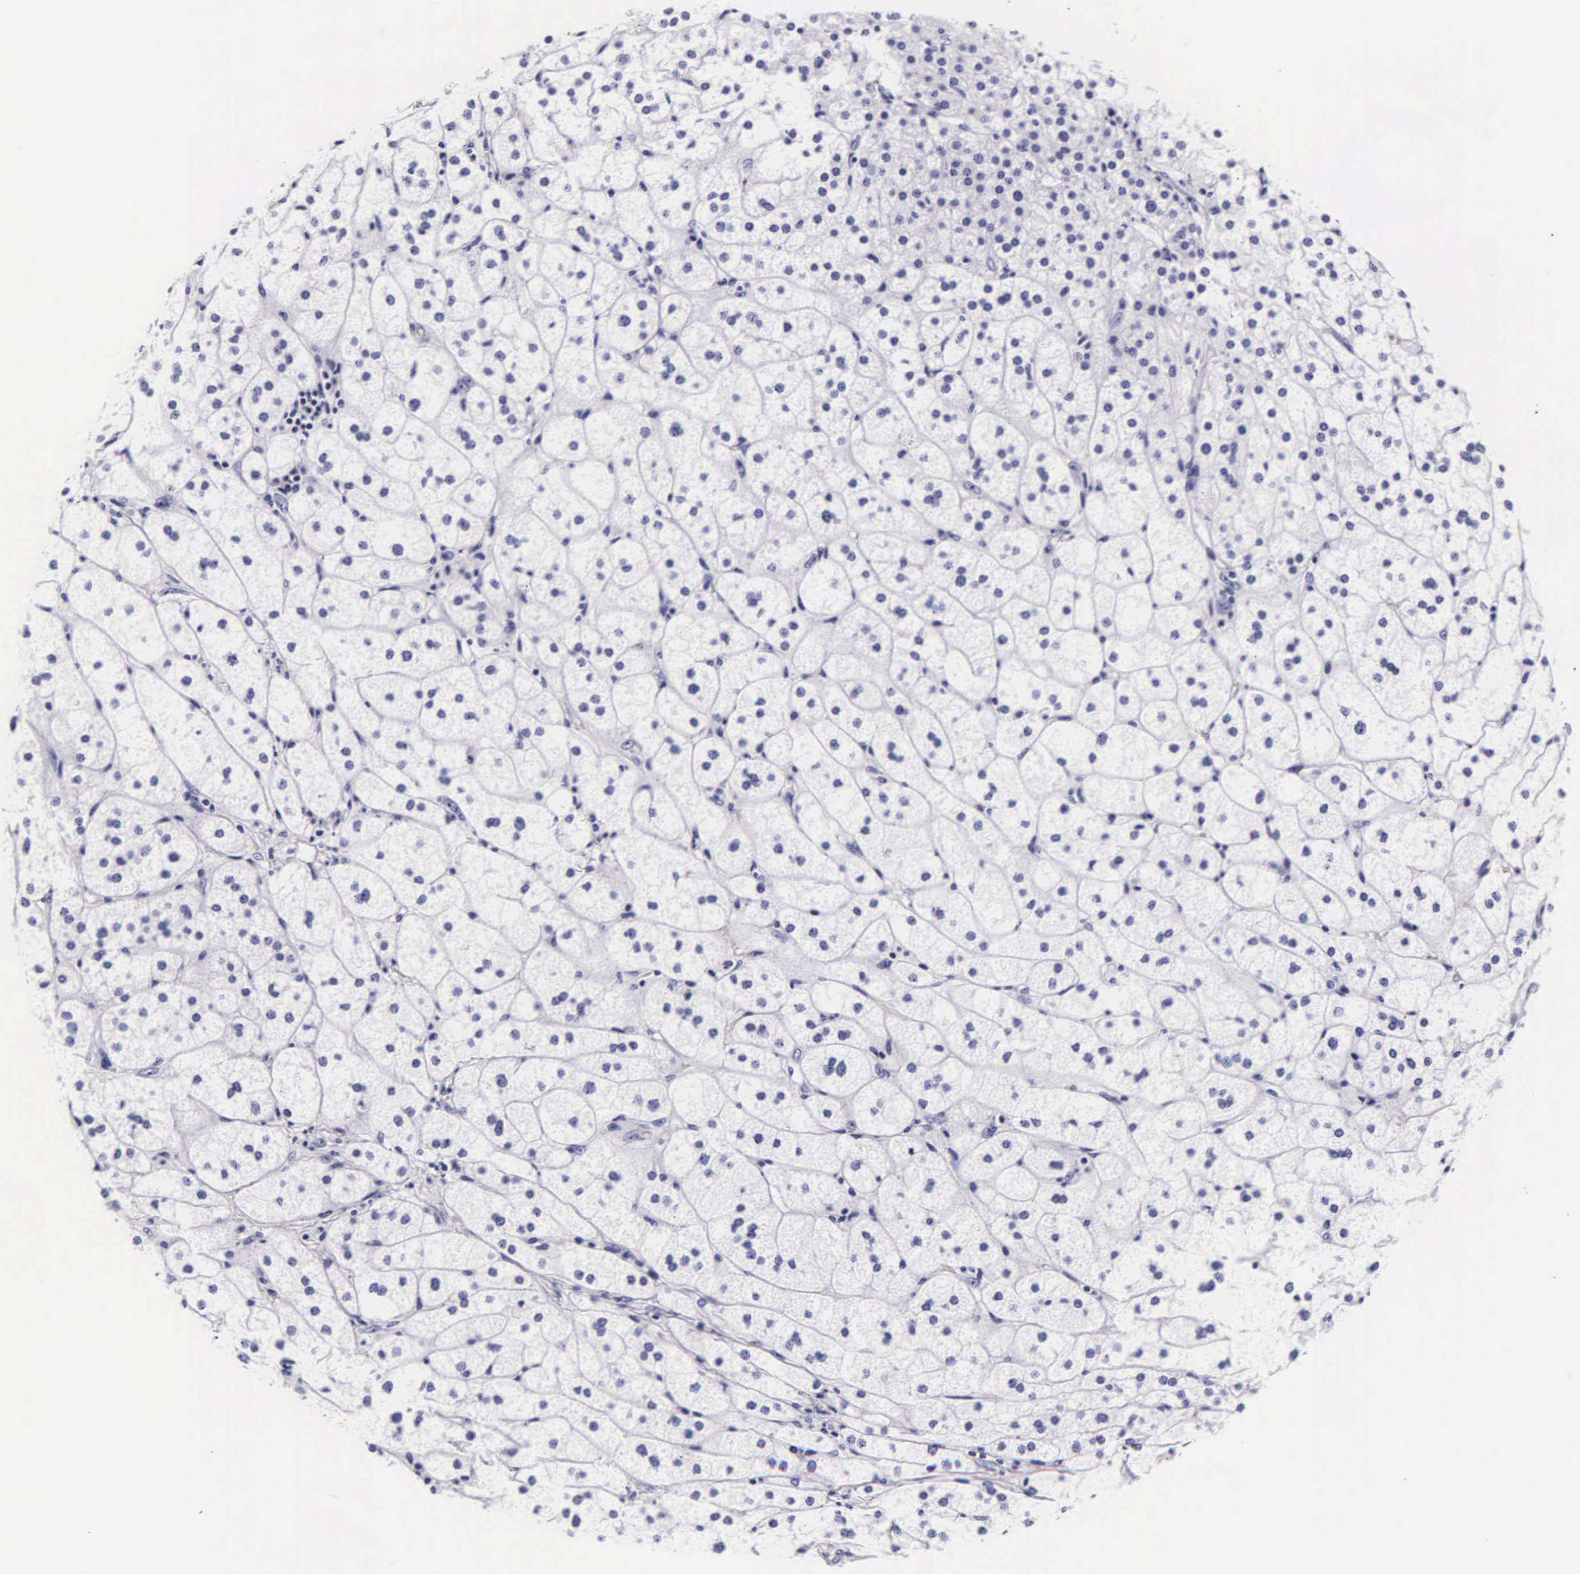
{"staining": {"intensity": "negative", "quantity": "none", "location": "none"}, "tissue": "adrenal gland", "cell_type": "Glandular cells", "image_type": "normal", "snomed": [{"axis": "morphology", "description": "Normal tissue, NOS"}, {"axis": "topography", "description": "Adrenal gland"}], "caption": "An immunohistochemistry (IHC) histopathology image of benign adrenal gland is shown. There is no staining in glandular cells of adrenal gland. (DAB immunohistochemistry (IHC), high magnification).", "gene": "DGCR2", "patient": {"sex": "female", "age": 60}}